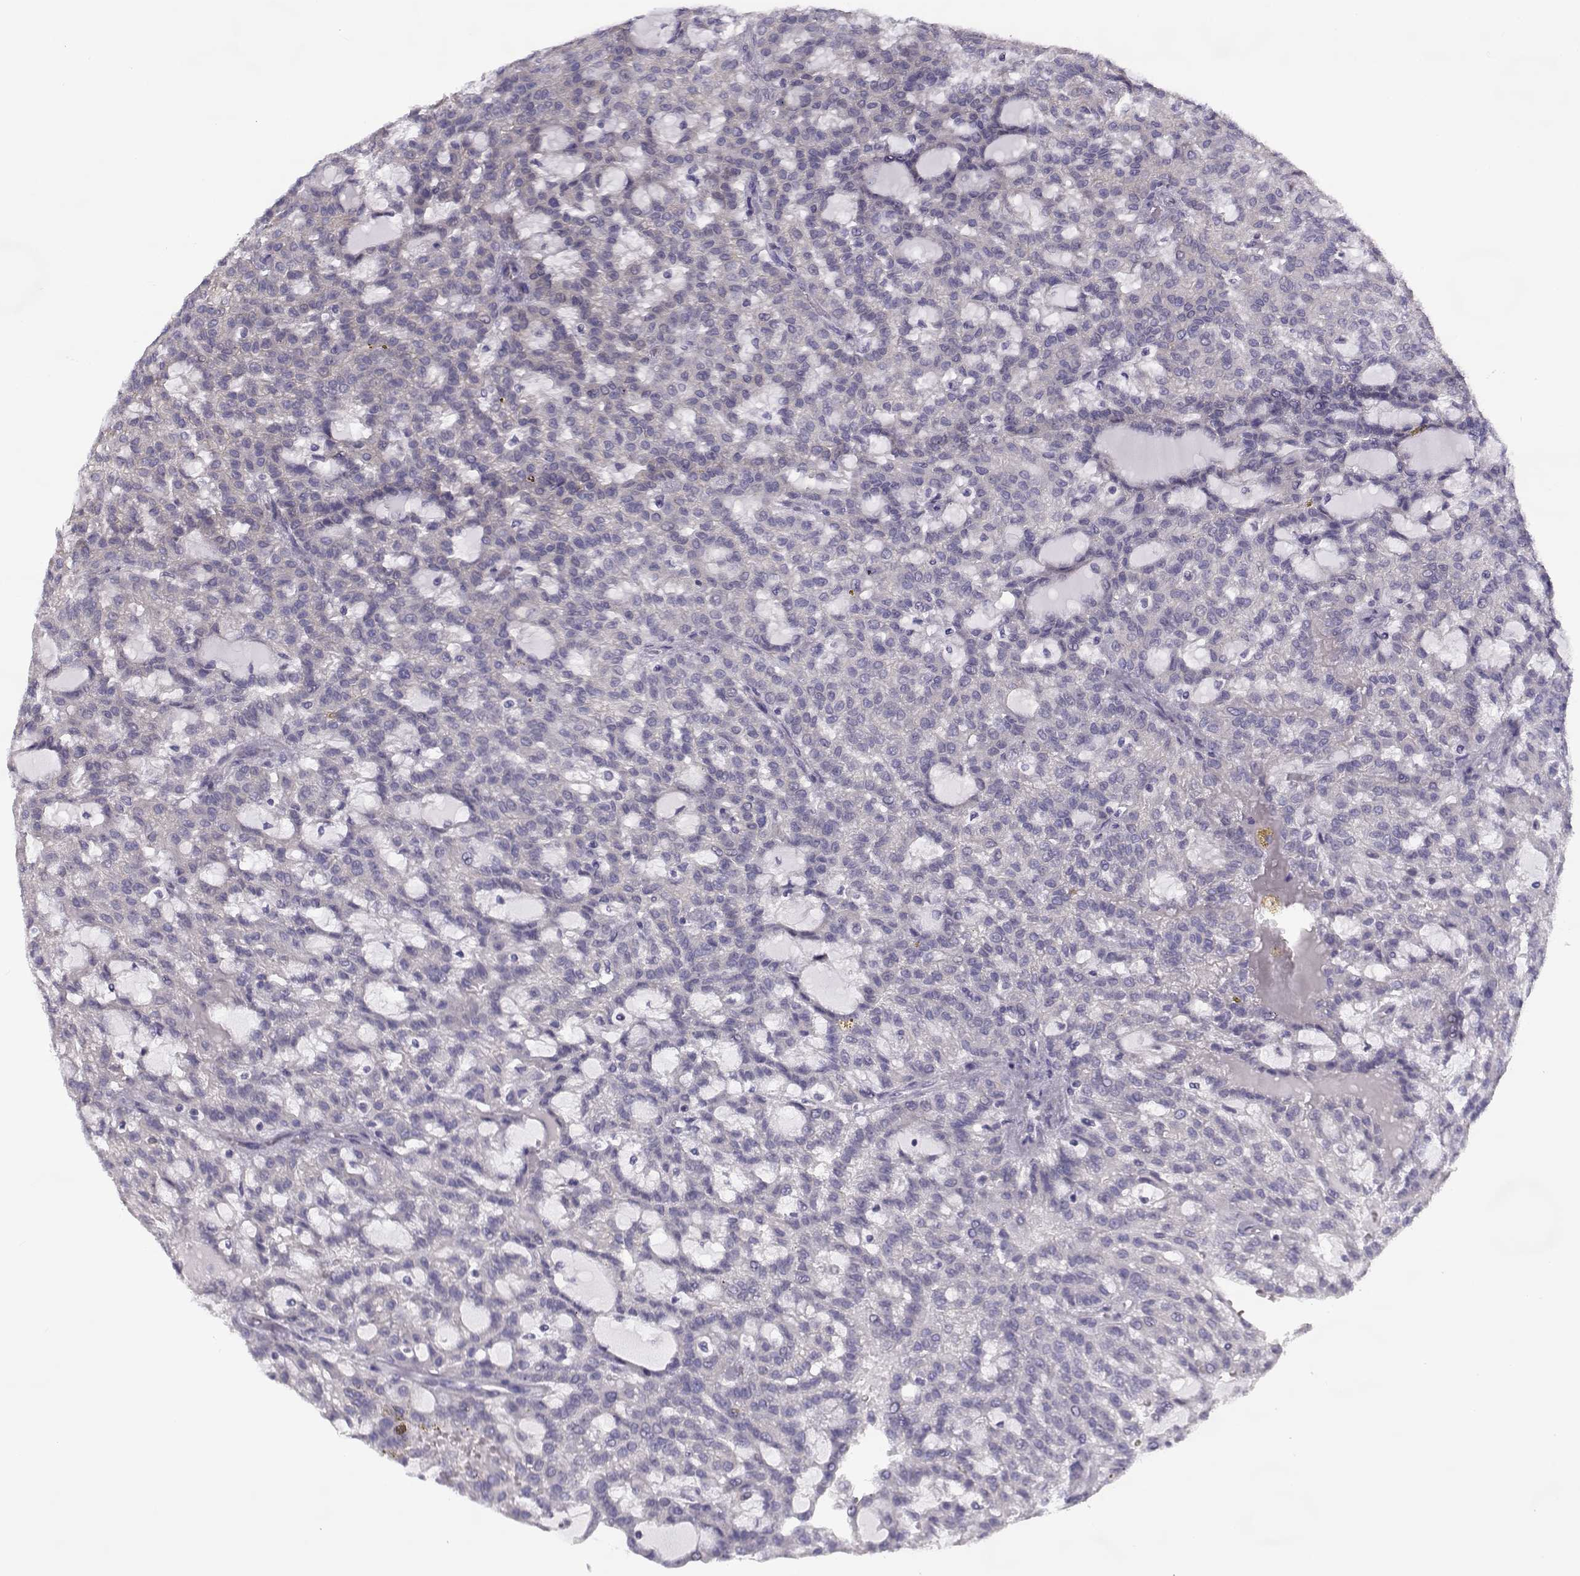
{"staining": {"intensity": "negative", "quantity": "none", "location": "none"}, "tissue": "renal cancer", "cell_type": "Tumor cells", "image_type": "cancer", "snomed": [{"axis": "morphology", "description": "Adenocarcinoma, NOS"}, {"axis": "topography", "description": "Kidney"}], "caption": "The histopathology image demonstrates no significant positivity in tumor cells of renal cancer (adenocarcinoma).", "gene": "CREB3L3", "patient": {"sex": "male", "age": 63}}